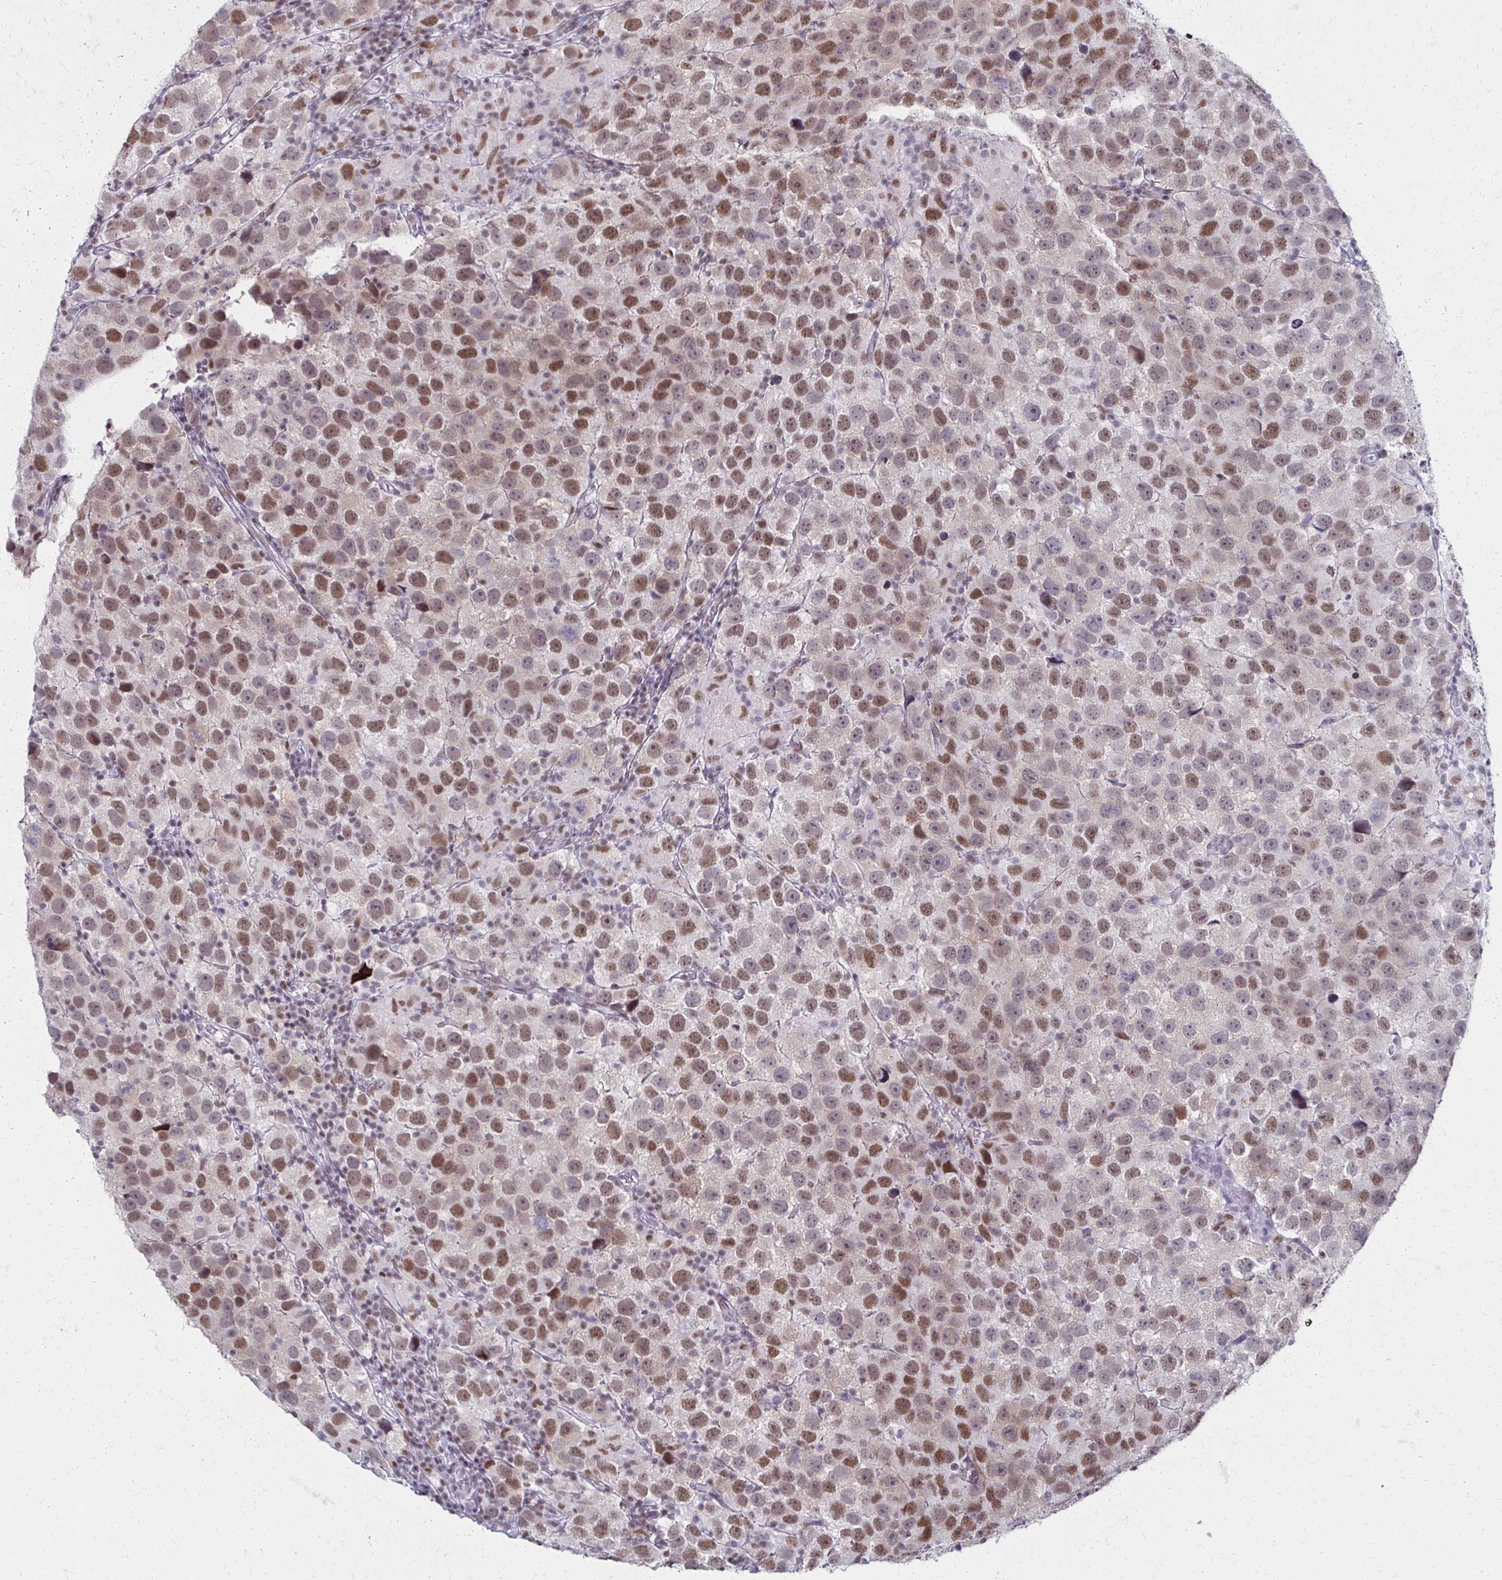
{"staining": {"intensity": "moderate", "quantity": "25%-75%", "location": "nuclear"}, "tissue": "testis cancer", "cell_type": "Tumor cells", "image_type": "cancer", "snomed": [{"axis": "morphology", "description": "Seminoma, NOS"}, {"axis": "topography", "description": "Testis"}], "caption": "Testis cancer stained with DAB (3,3'-diaminobenzidine) IHC reveals medium levels of moderate nuclear staining in approximately 25%-75% of tumor cells. (IHC, brightfield microscopy, high magnification).", "gene": "IRF7", "patient": {"sex": "male", "age": 26}}